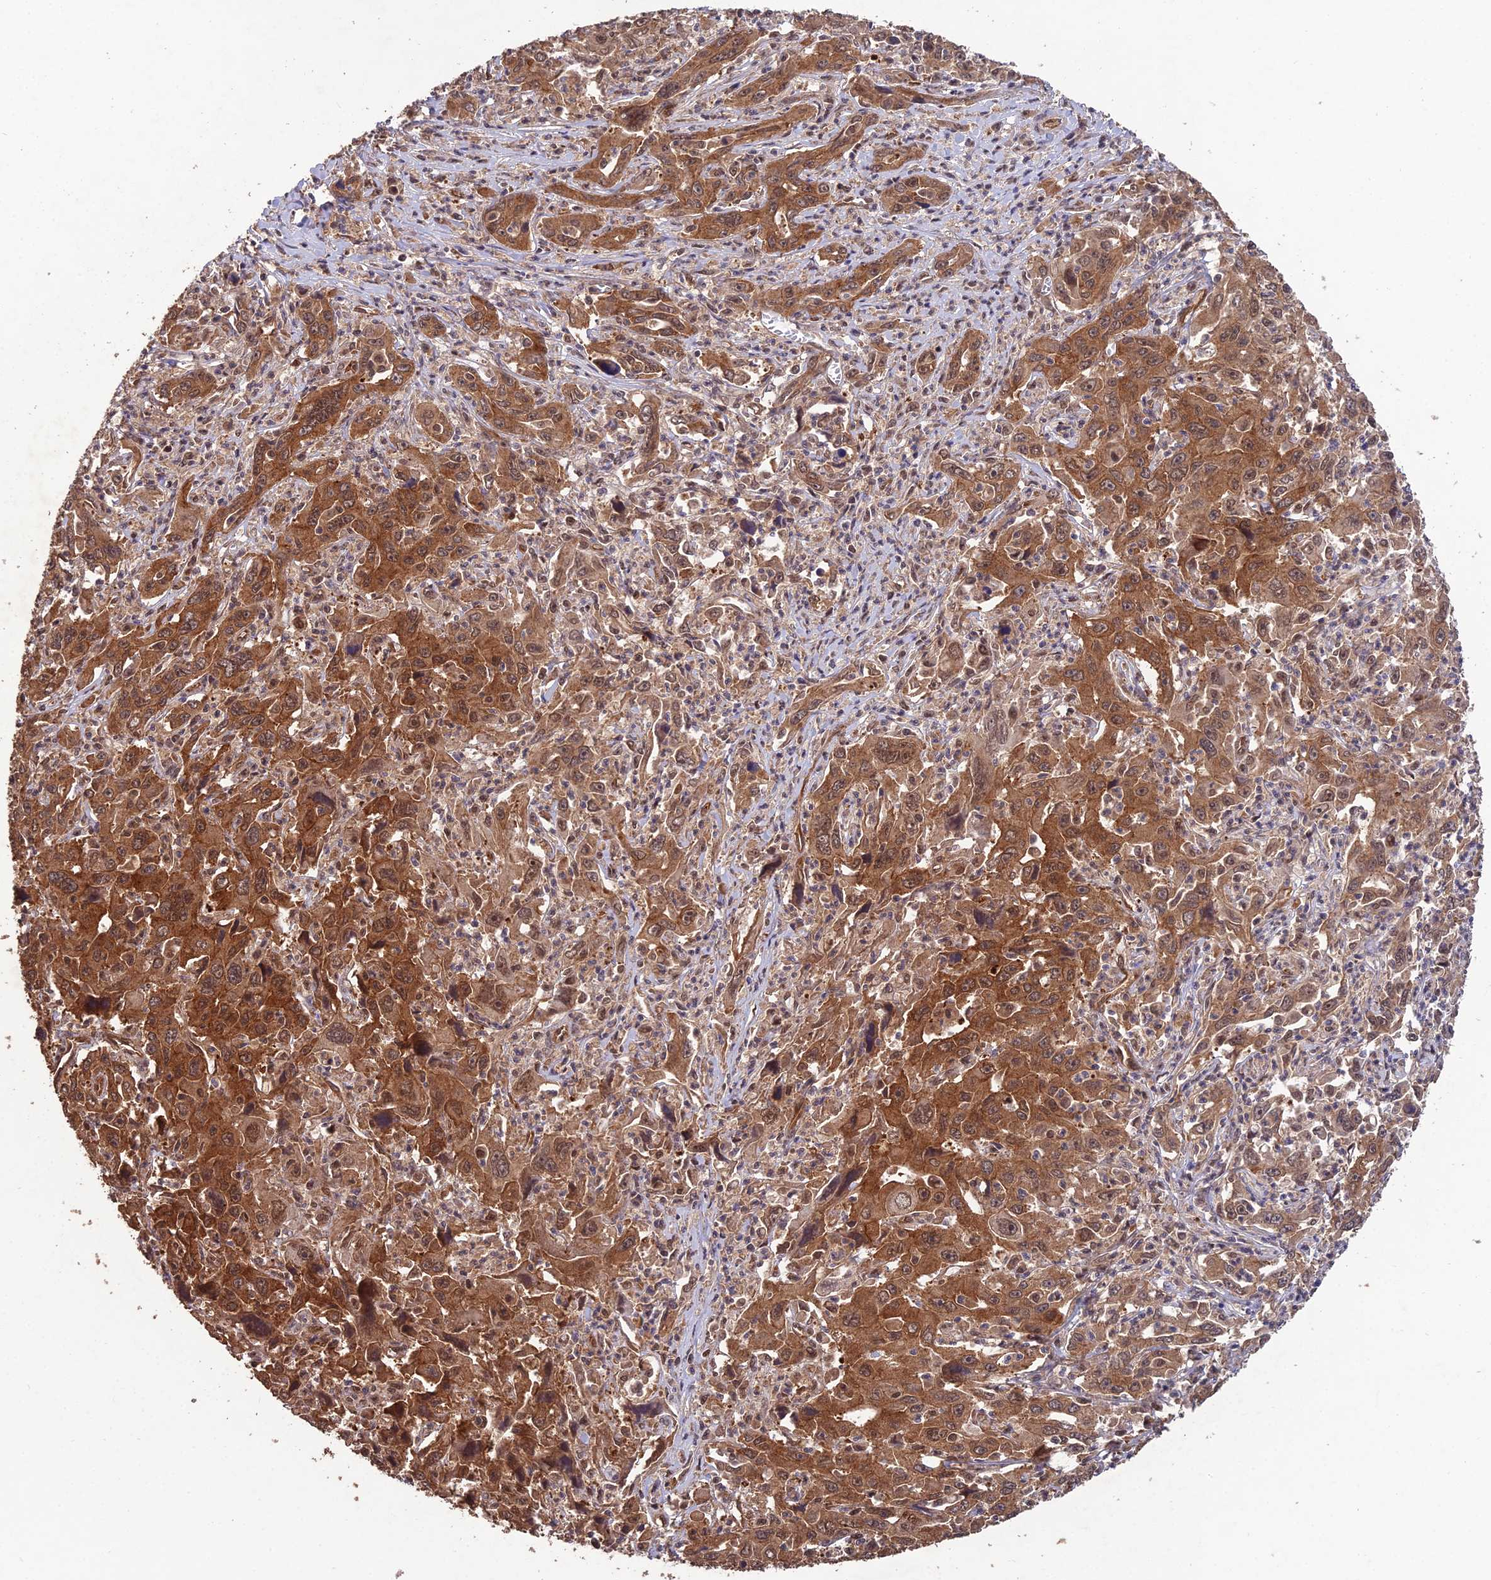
{"staining": {"intensity": "strong", "quantity": ">75%", "location": "cytoplasmic/membranous,nuclear"}, "tissue": "liver cancer", "cell_type": "Tumor cells", "image_type": "cancer", "snomed": [{"axis": "morphology", "description": "Carcinoma, Hepatocellular, NOS"}, {"axis": "topography", "description": "Liver"}], "caption": "A high amount of strong cytoplasmic/membranous and nuclear staining is appreciated in approximately >75% of tumor cells in liver hepatocellular carcinoma tissue.", "gene": "RALGAPA2", "patient": {"sex": "male", "age": 63}}